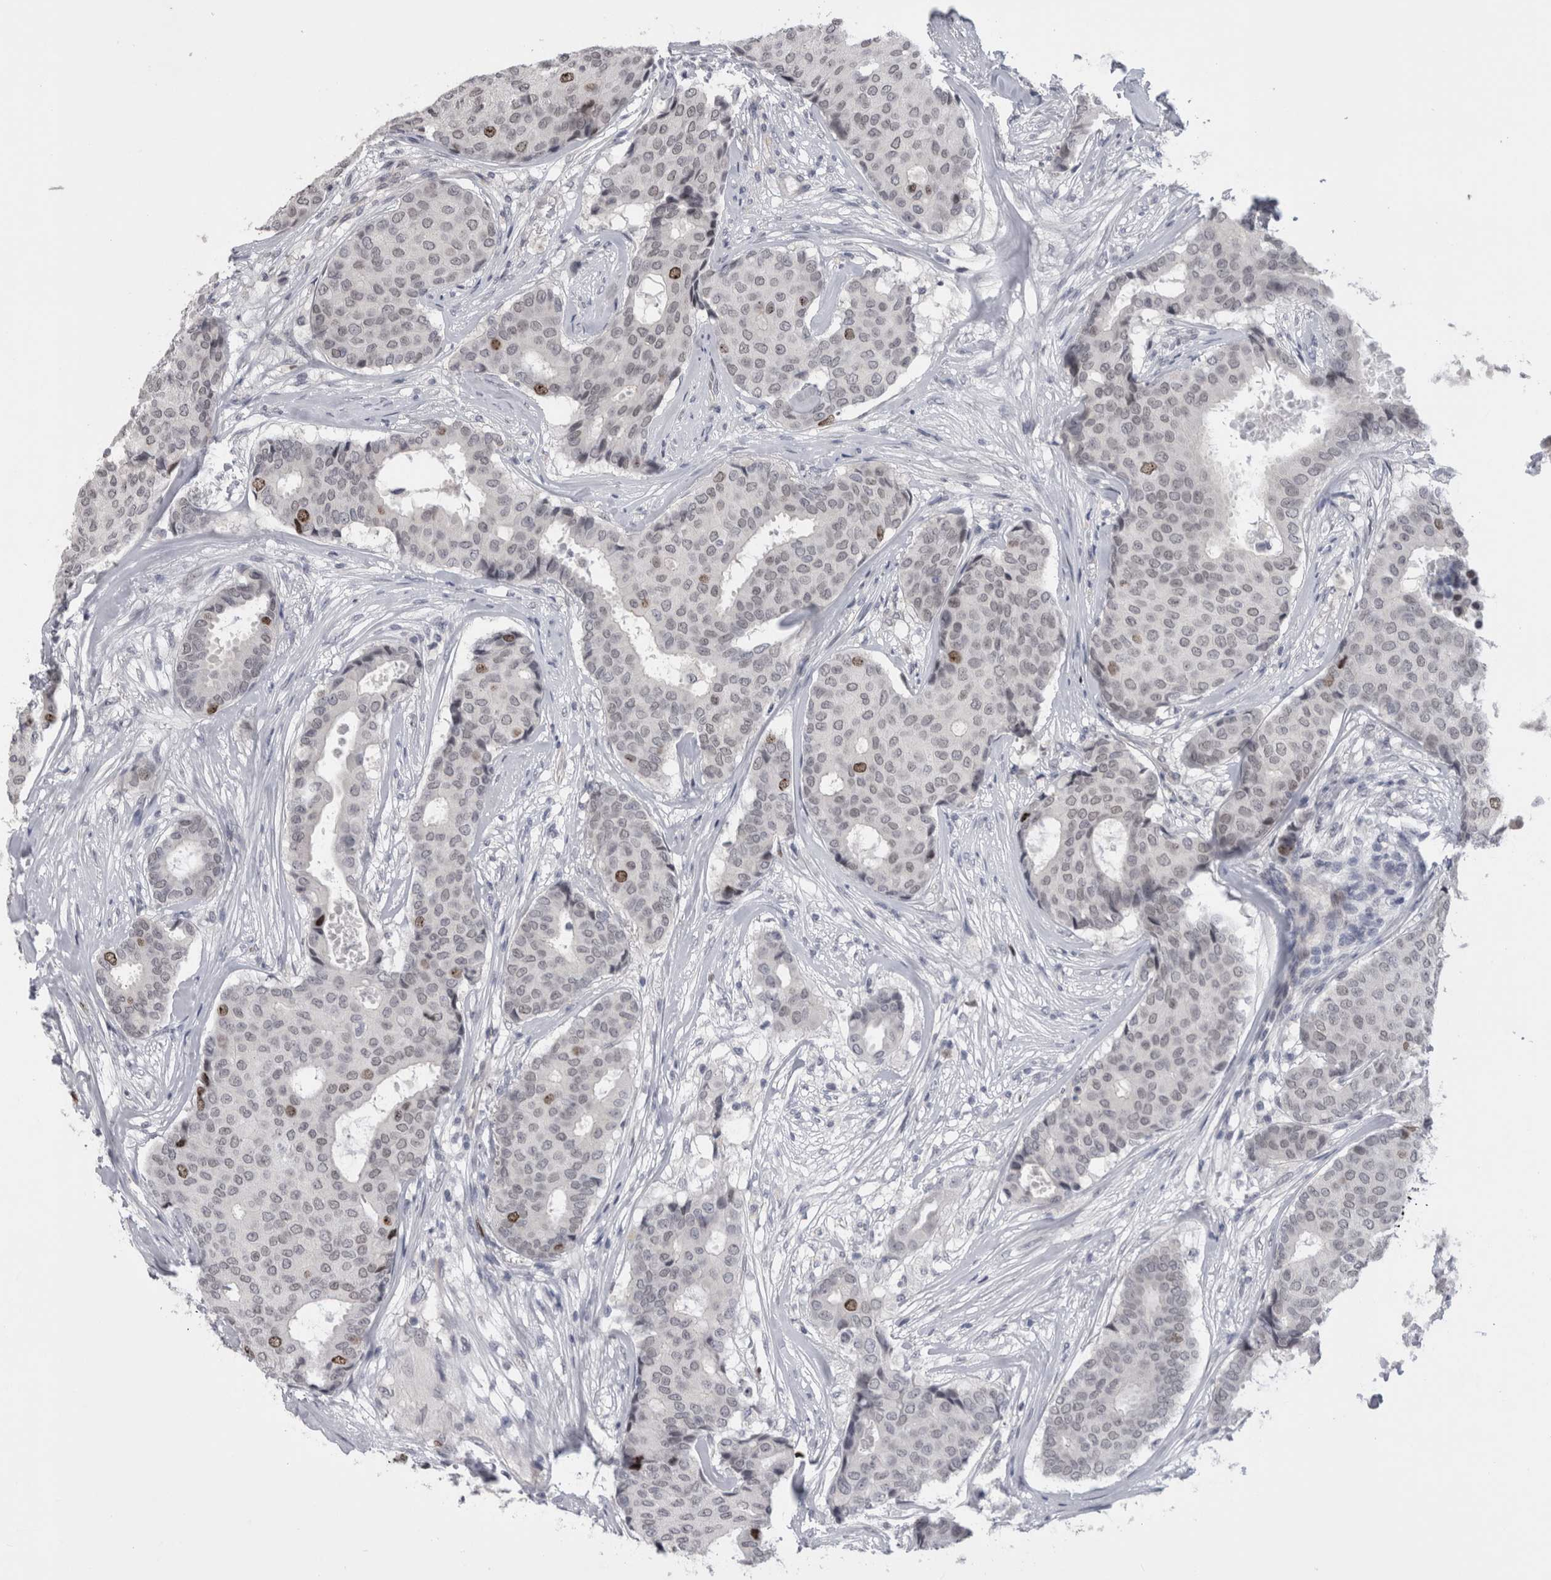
{"staining": {"intensity": "moderate", "quantity": "<25%", "location": "nuclear"}, "tissue": "breast cancer", "cell_type": "Tumor cells", "image_type": "cancer", "snomed": [{"axis": "morphology", "description": "Duct carcinoma"}, {"axis": "topography", "description": "Breast"}], "caption": "Brown immunohistochemical staining in breast cancer exhibits moderate nuclear staining in approximately <25% of tumor cells.", "gene": "KIF18B", "patient": {"sex": "female", "age": 75}}